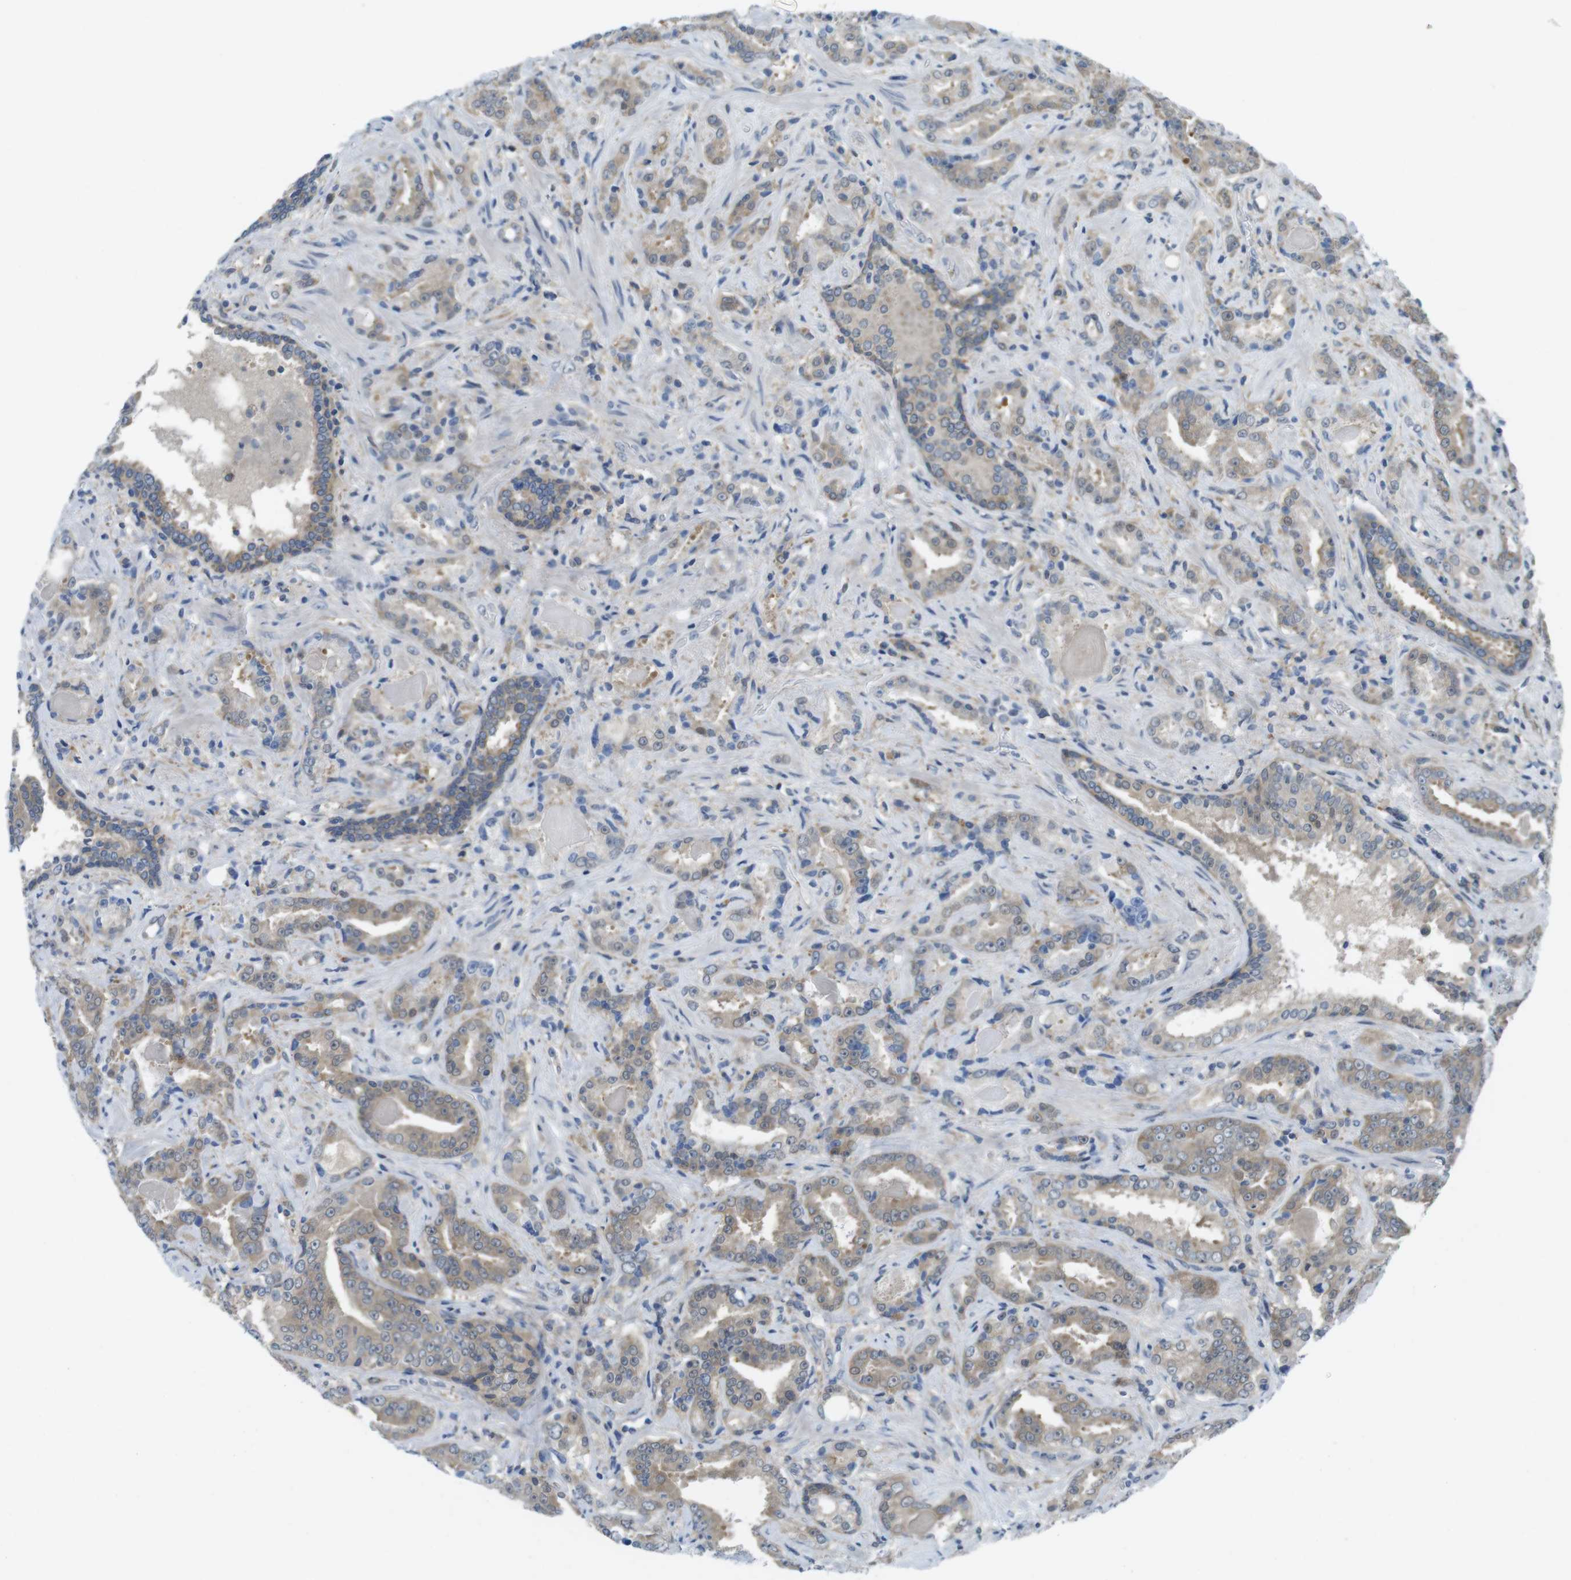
{"staining": {"intensity": "moderate", "quantity": ">75%", "location": "cytoplasmic/membranous"}, "tissue": "prostate cancer", "cell_type": "Tumor cells", "image_type": "cancer", "snomed": [{"axis": "morphology", "description": "Adenocarcinoma, Low grade"}, {"axis": "topography", "description": "Prostate"}], "caption": "A brown stain labels moderate cytoplasmic/membranous staining of a protein in adenocarcinoma (low-grade) (prostate) tumor cells.", "gene": "CASP2", "patient": {"sex": "male", "age": 60}}